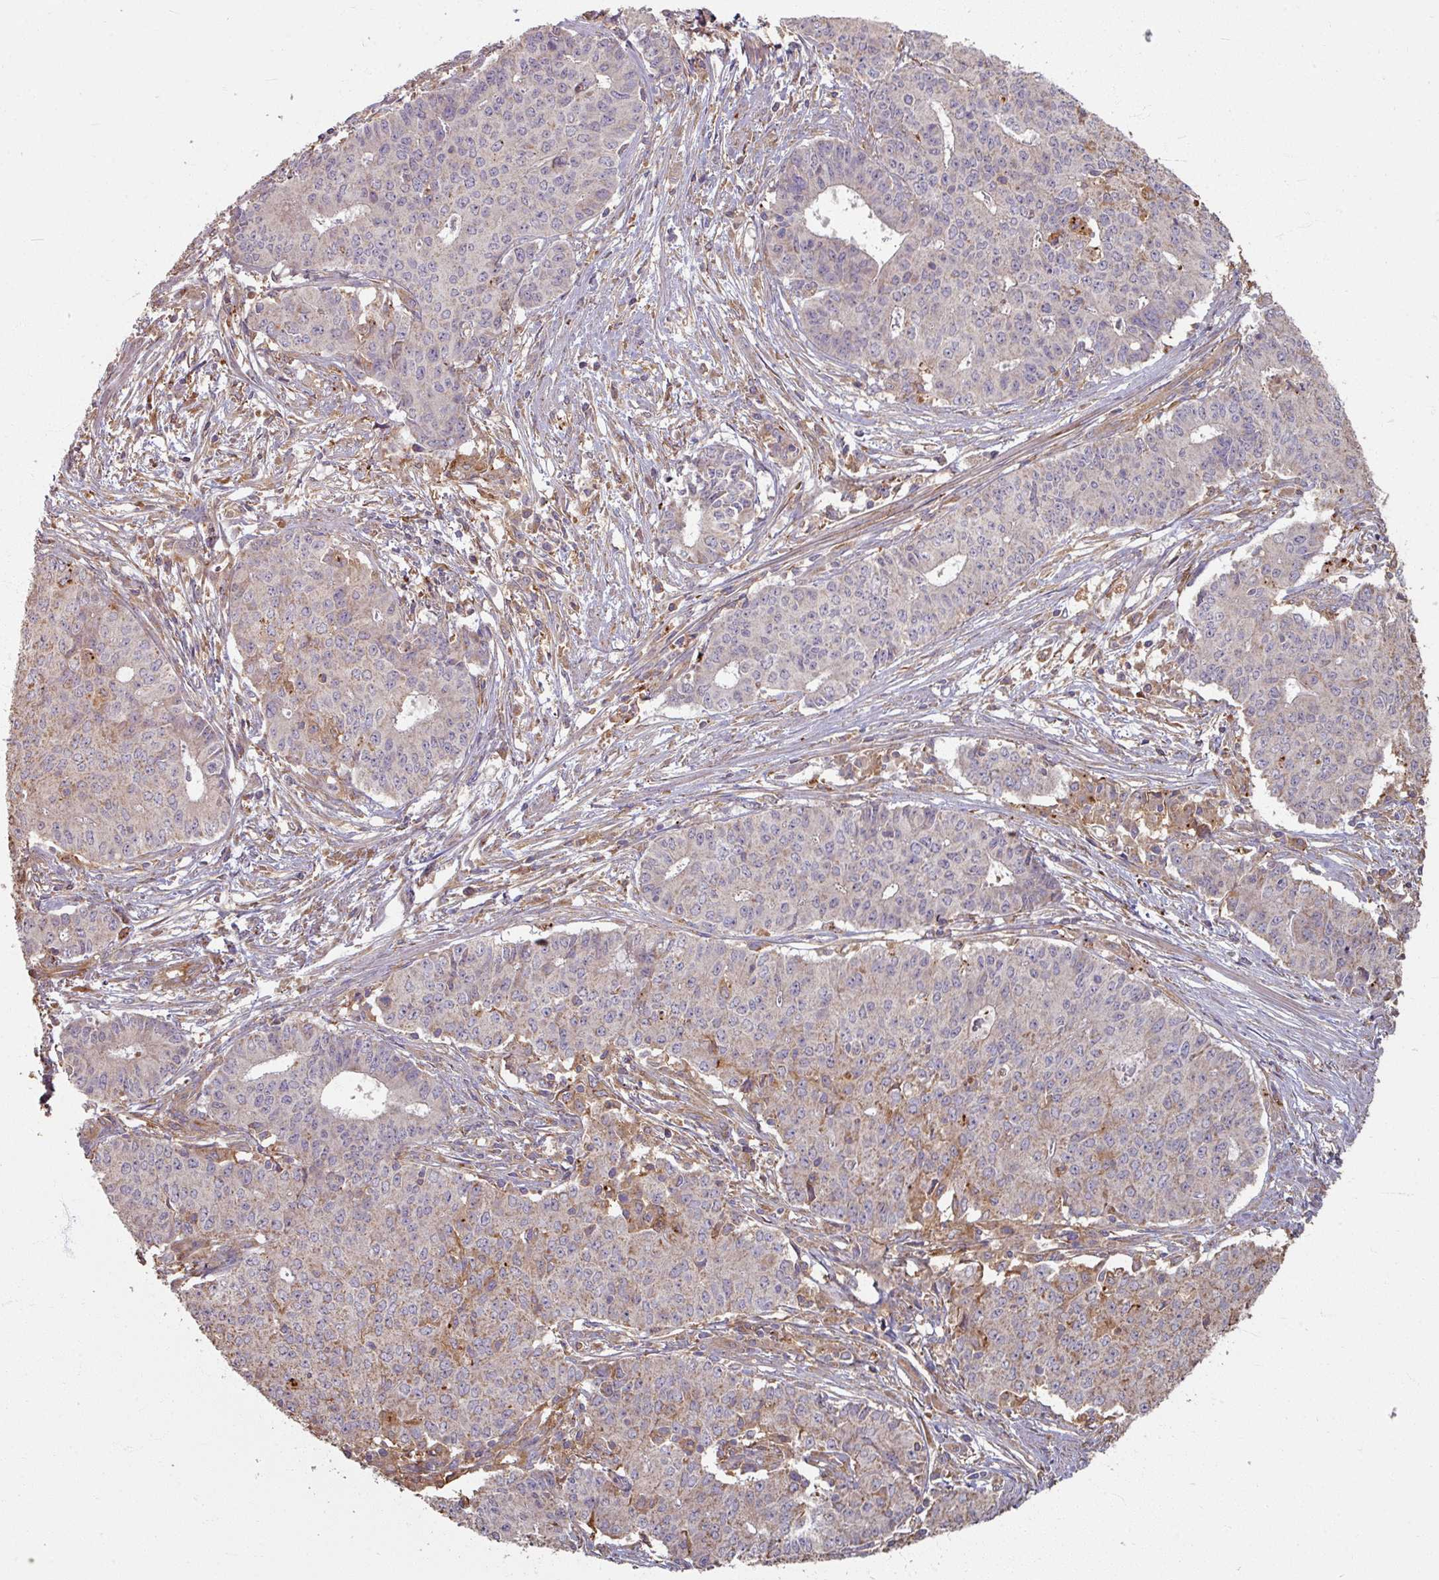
{"staining": {"intensity": "weak", "quantity": "<25%", "location": "cytoplasmic/membranous"}, "tissue": "endometrial cancer", "cell_type": "Tumor cells", "image_type": "cancer", "snomed": [{"axis": "morphology", "description": "Adenocarcinoma, NOS"}, {"axis": "topography", "description": "Endometrium"}], "caption": "An immunohistochemistry photomicrograph of adenocarcinoma (endometrial) is shown. There is no staining in tumor cells of adenocarcinoma (endometrial).", "gene": "CCDC68", "patient": {"sex": "female", "age": 59}}